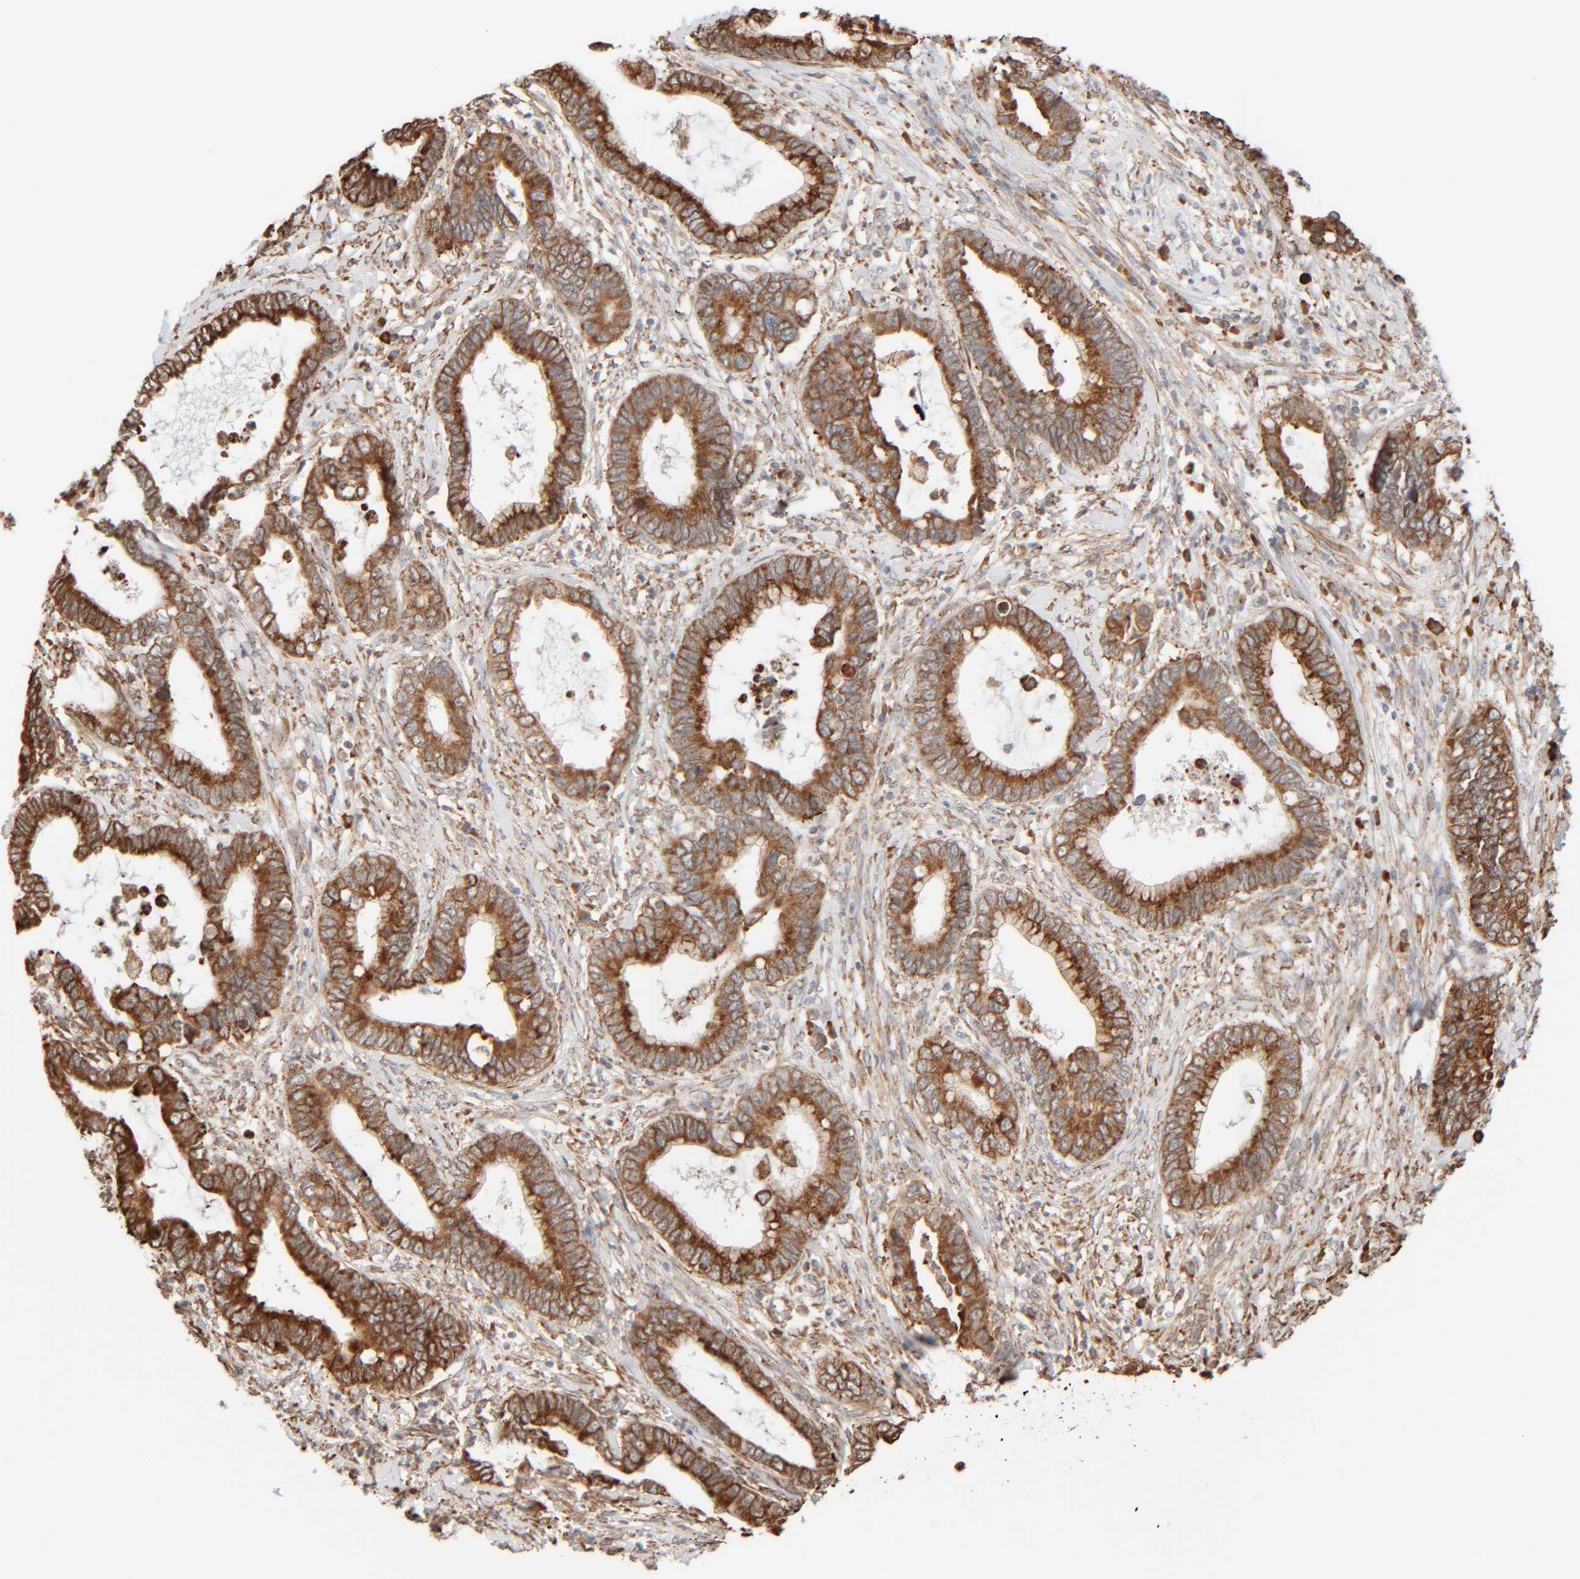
{"staining": {"intensity": "strong", "quantity": ">75%", "location": "cytoplasmic/membranous"}, "tissue": "cervical cancer", "cell_type": "Tumor cells", "image_type": "cancer", "snomed": [{"axis": "morphology", "description": "Adenocarcinoma, NOS"}, {"axis": "topography", "description": "Cervix"}], "caption": "This is an image of IHC staining of cervical cancer, which shows strong positivity in the cytoplasmic/membranous of tumor cells.", "gene": "INTS1", "patient": {"sex": "female", "age": 44}}